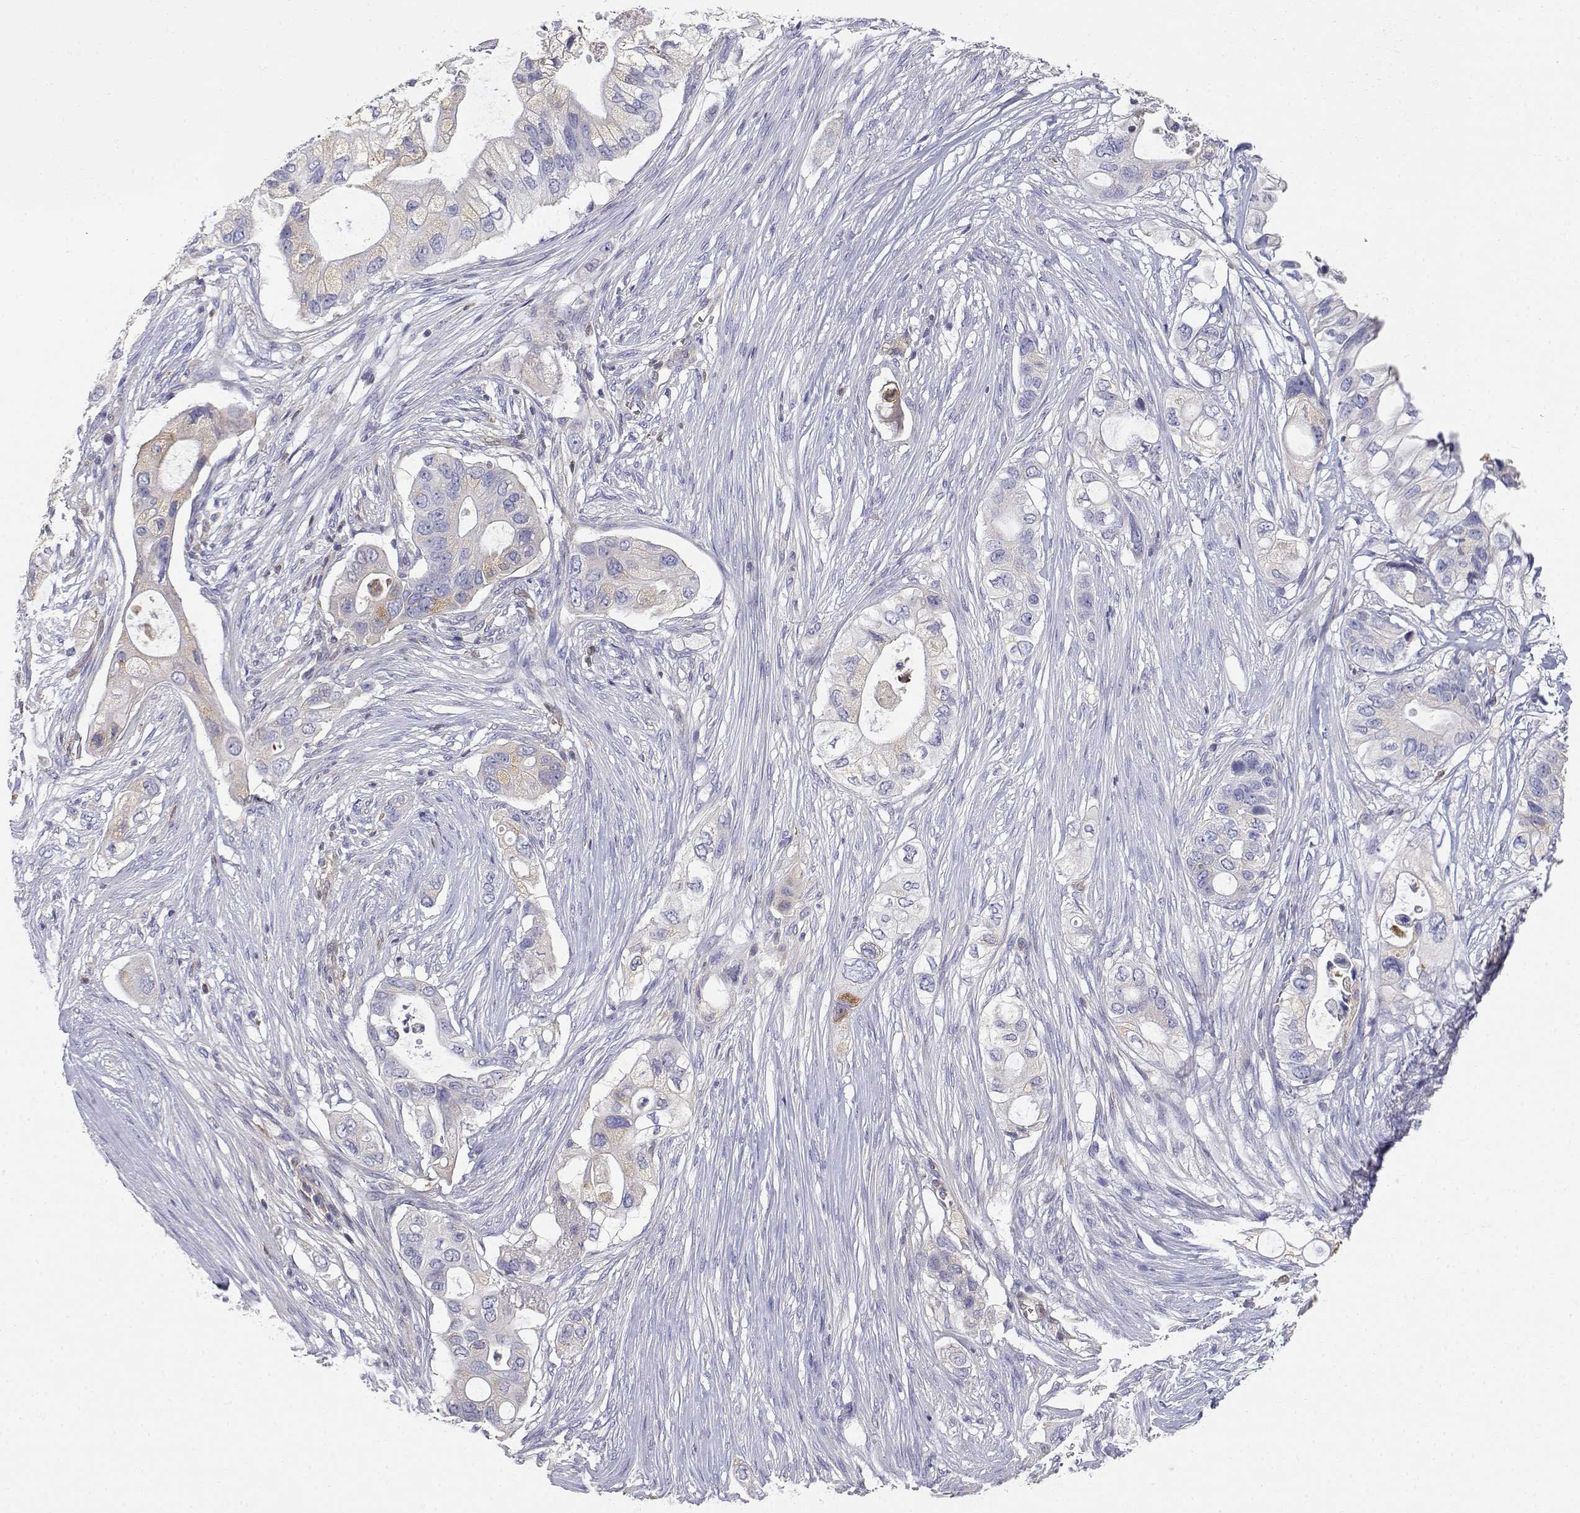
{"staining": {"intensity": "weak", "quantity": "<25%", "location": "cytoplasmic/membranous"}, "tissue": "pancreatic cancer", "cell_type": "Tumor cells", "image_type": "cancer", "snomed": [{"axis": "morphology", "description": "Adenocarcinoma, NOS"}, {"axis": "topography", "description": "Pancreas"}], "caption": "This is a histopathology image of immunohistochemistry staining of pancreatic cancer (adenocarcinoma), which shows no positivity in tumor cells.", "gene": "ADA", "patient": {"sex": "female", "age": 72}}